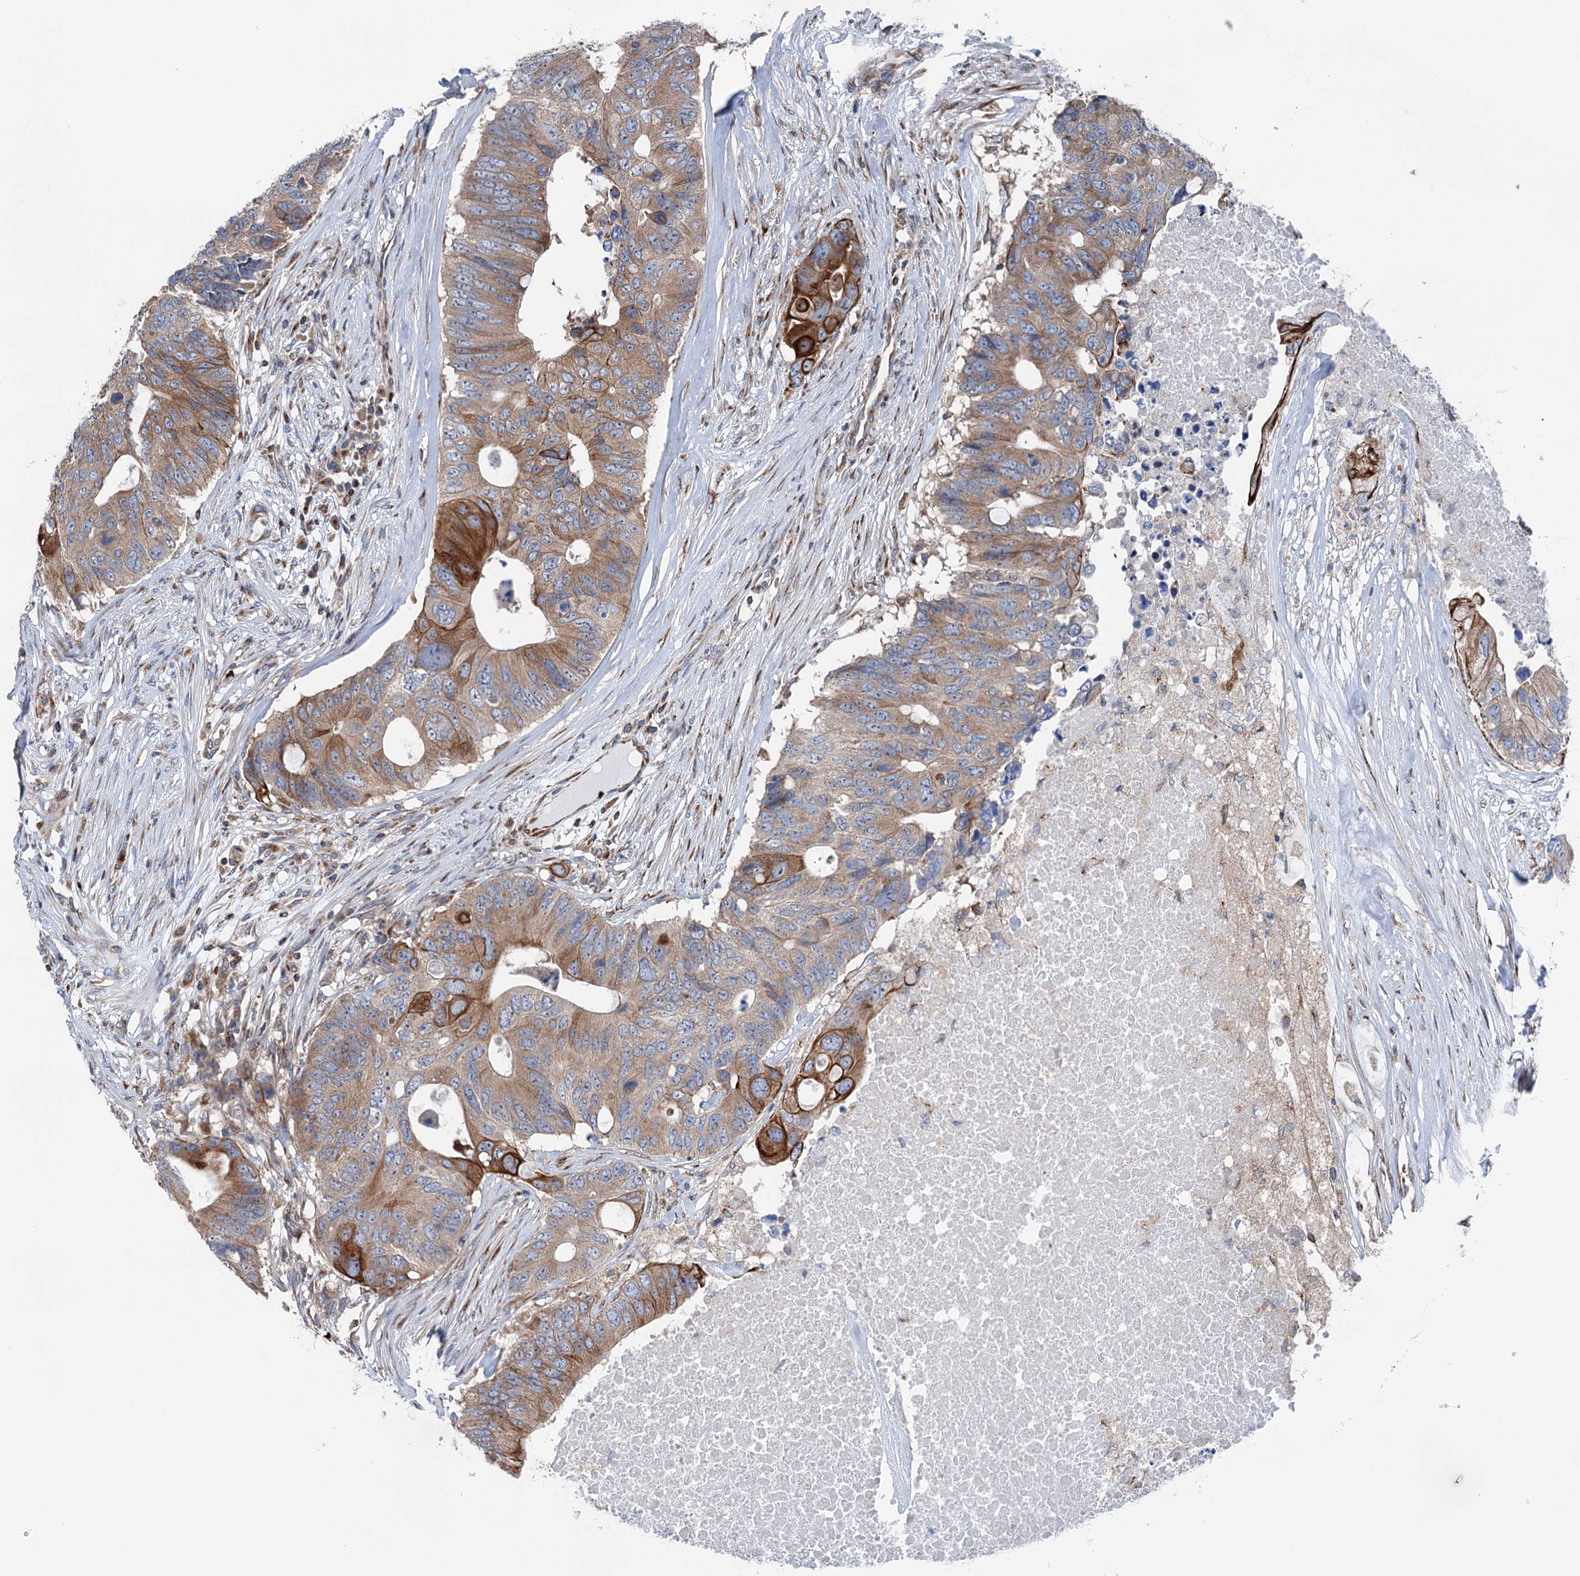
{"staining": {"intensity": "strong", "quantity": "<25%", "location": "cytoplasmic/membranous"}, "tissue": "colorectal cancer", "cell_type": "Tumor cells", "image_type": "cancer", "snomed": [{"axis": "morphology", "description": "Adenocarcinoma, NOS"}, {"axis": "topography", "description": "Colon"}], "caption": "A photomicrograph of human colorectal cancer stained for a protein exhibits strong cytoplasmic/membranous brown staining in tumor cells. The staining was performed using DAB to visualize the protein expression in brown, while the nuclei were stained in blue with hematoxylin (Magnification: 20x).", "gene": "EIPR1", "patient": {"sex": "male", "age": 71}}